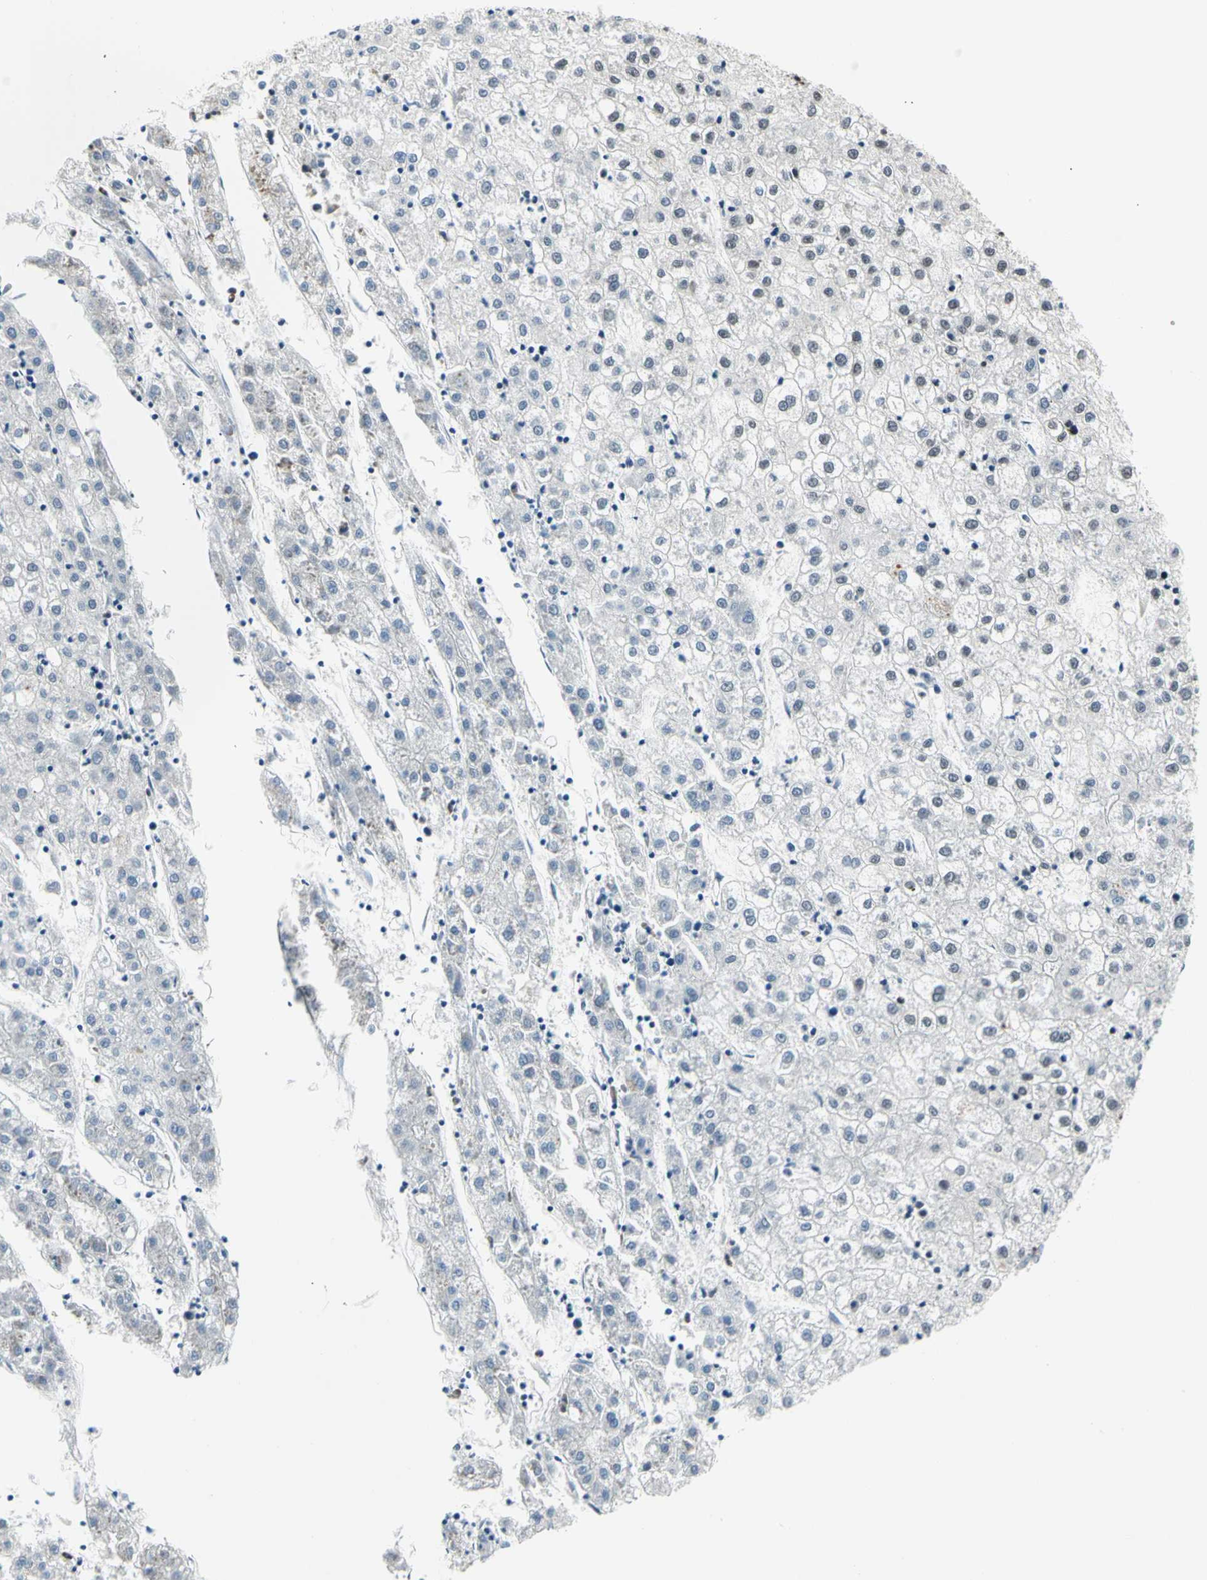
{"staining": {"intensity": "weak", "quantity": "<25%", "location": "nuclear"}, "tissue": "liver cancer", "cell_type": "Tumor cells", "image_type": "cancer", "snomed": [{"axis": "morphology", "description": "Carcinoma, Hepatocellular, NOS"}, {"axis": "topography", "description": "Liver"}], "caption": "There is no significant expression in tumor cells of liver hepatocellular carcinoma. (DAB (3,3'-diaminobenzidine) immunohistochemistry visualized using brightfield microscopy, high magnification).", "gene": "SRSF11", "patient": {"sex": "male", "age": 72}}